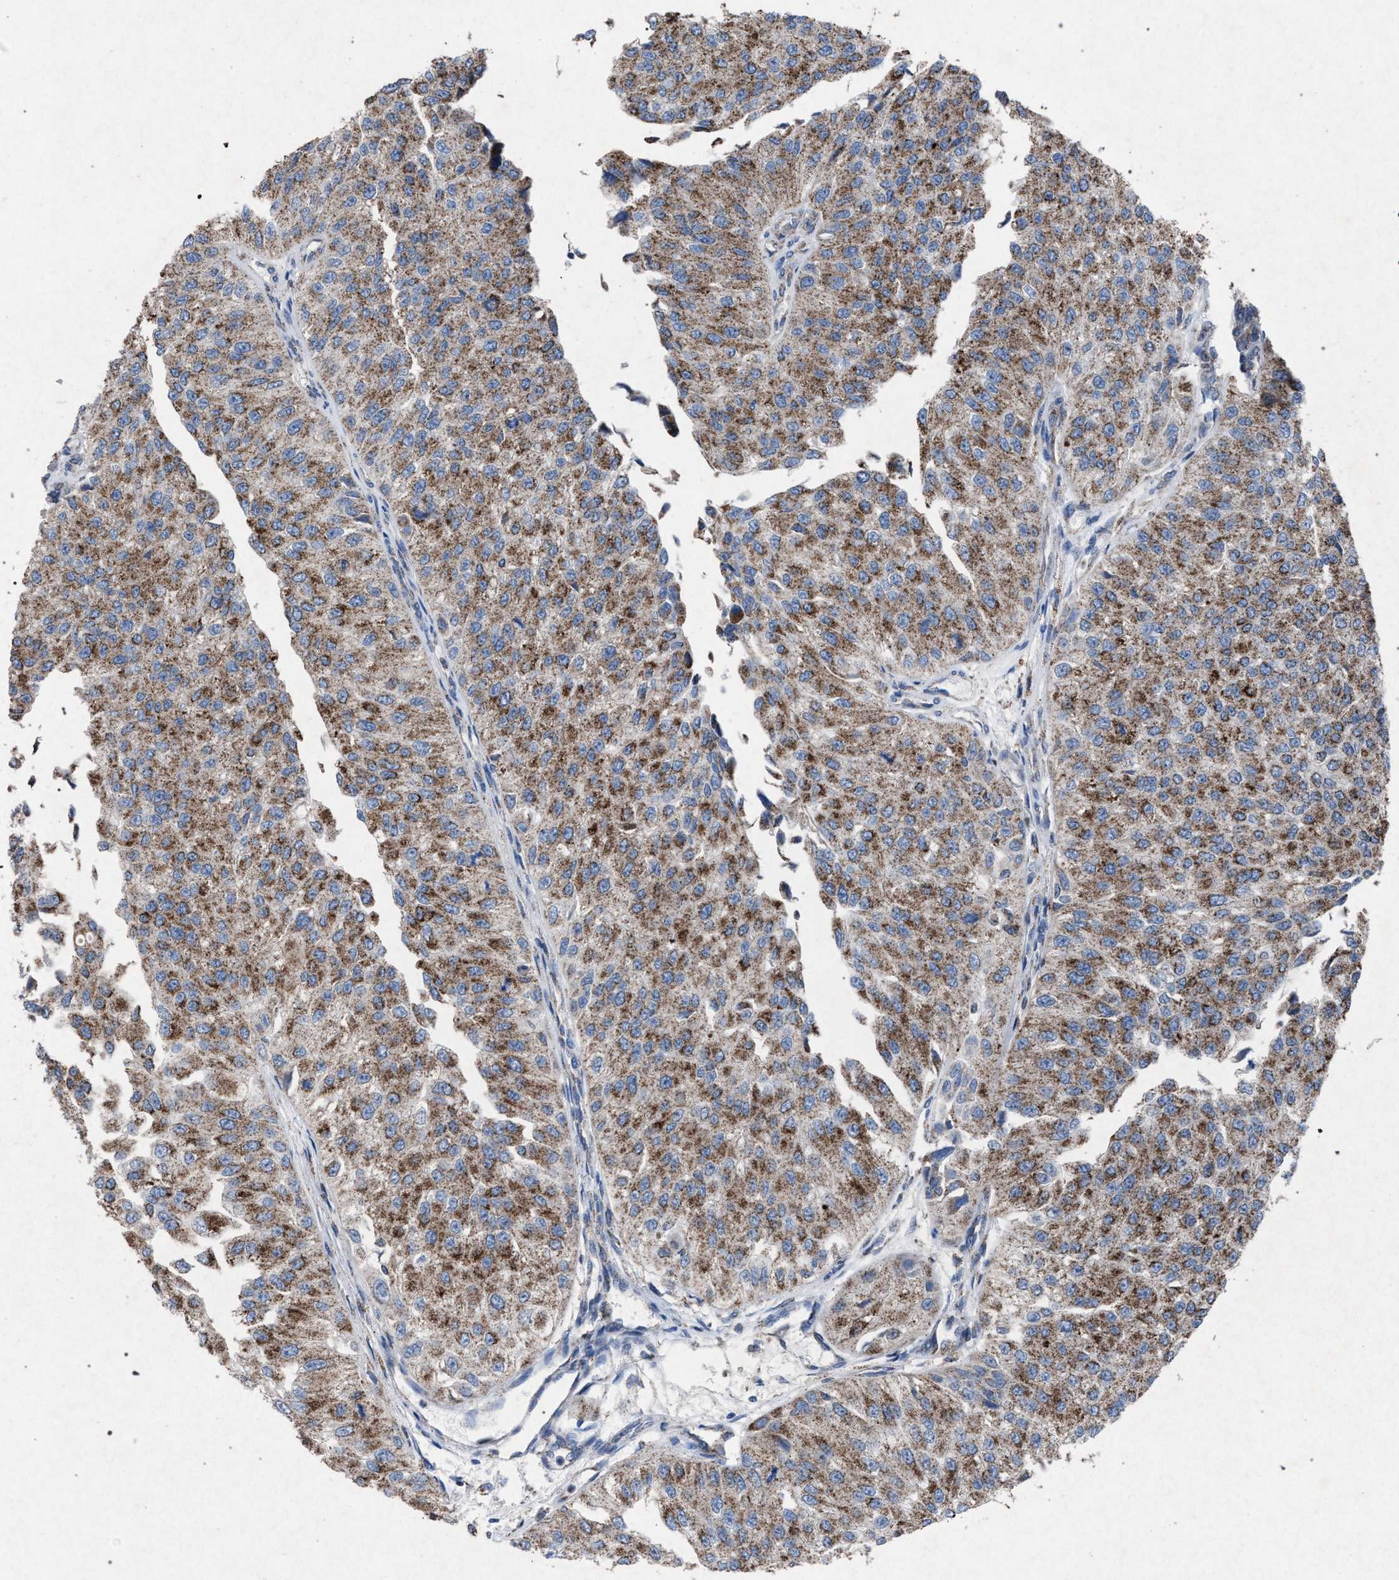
{"staining": {"intensity": "moderate", "quantity": ">75%", "location": "cytoplasmic/membranous"}, "tissue": "urothelial cancer", "cell_type": "Tumor cells", "image_type": "cancer", "snomed": [{"axis": "morphology", "description": "Urothelial carcinoma, High grade"}, {"axis": "topography", "description": "Kidney"}, {"axis": "topography", "description": "Urinary bladder"}], "caption": "Protein analysis of urothelial cancer tissue shows moderate cytoplasmic/membranous positivity in approximately >75% of tumor cells. Ihc stains the protein of interest in brown and the nuclei are stained blue.", "gene": "HSD17B4", "patient": {"sex": "male", "age": 77}}